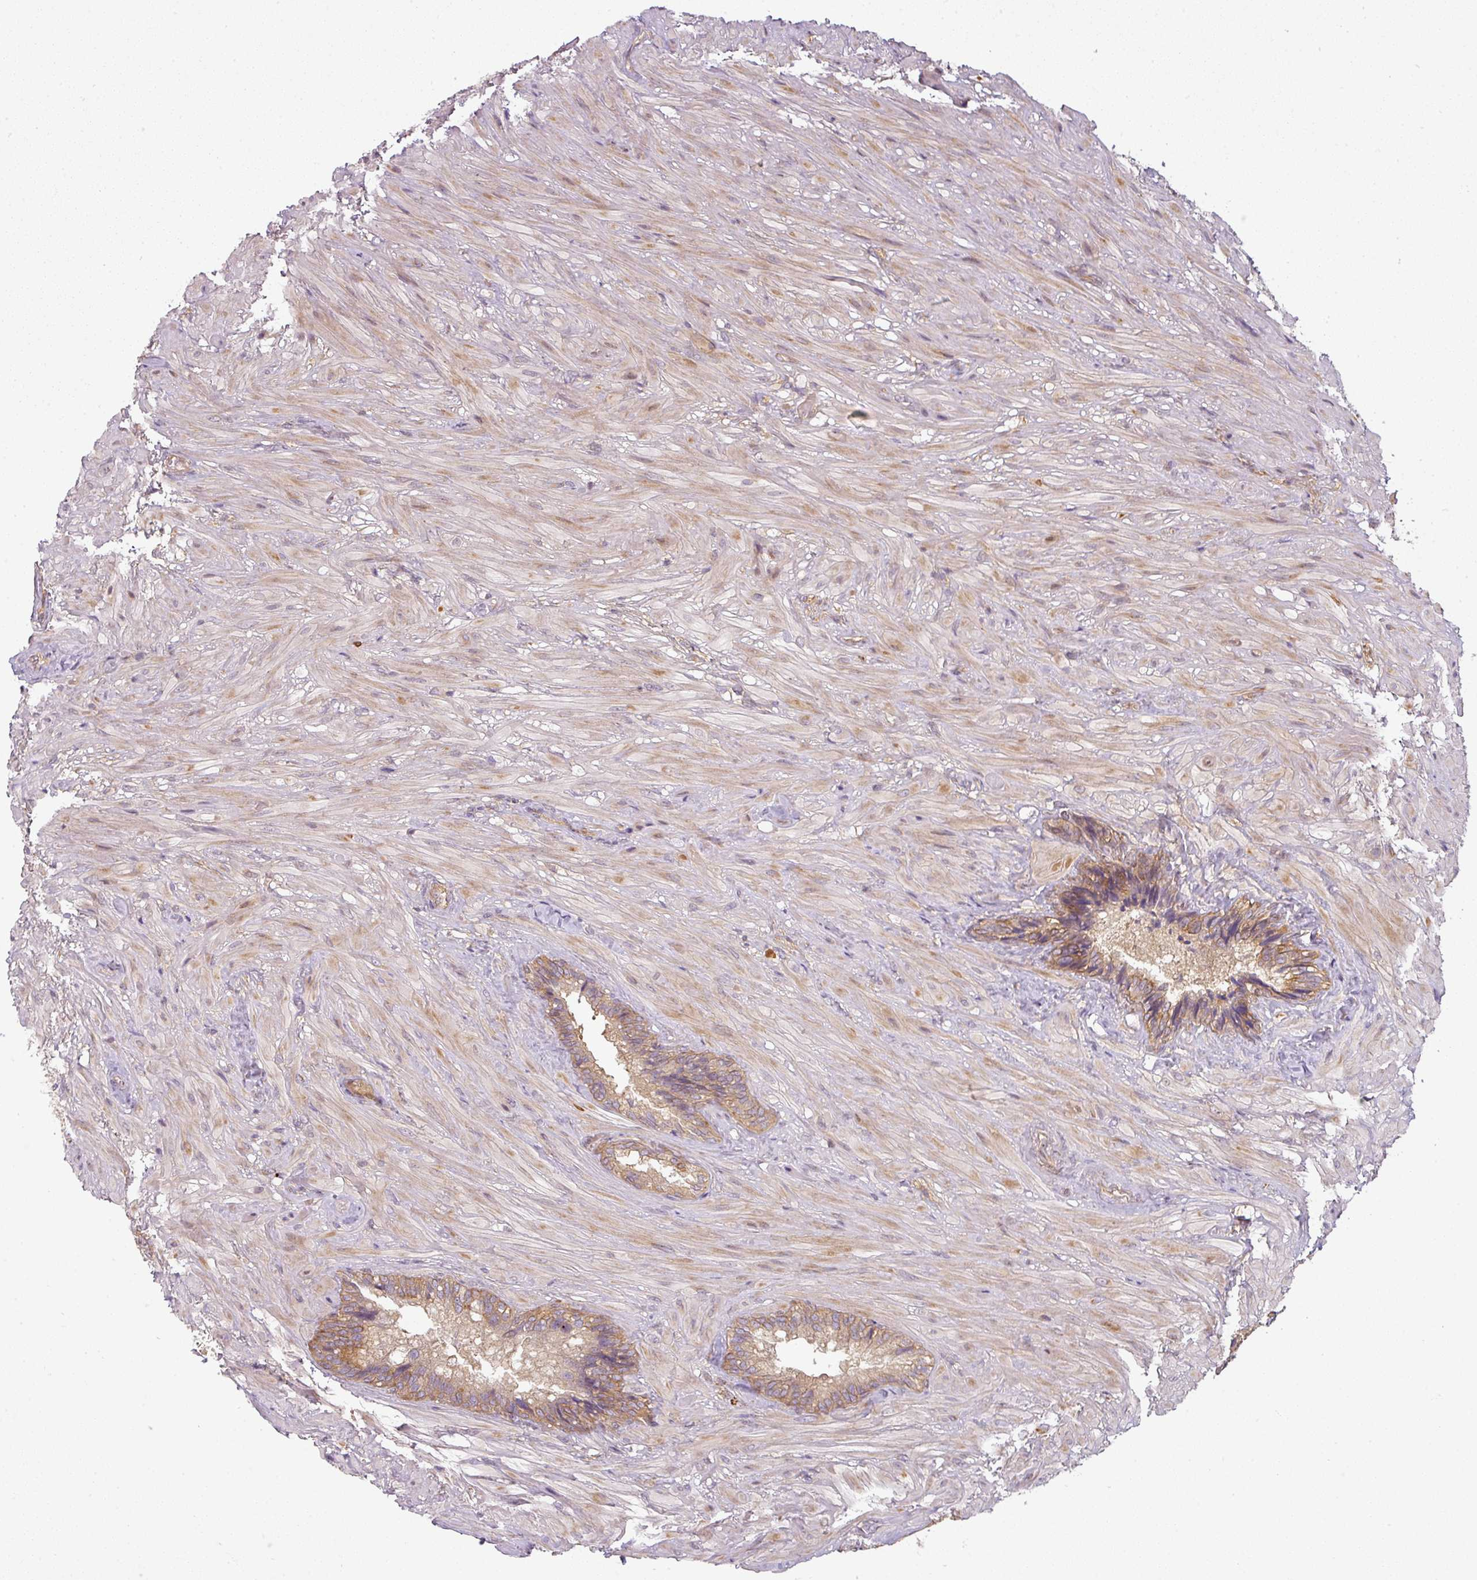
{"staining": {"intensity": "moderate", "quantity": ">75%", "location": "cytoplasmic/membranous"}, "tissue": "seminal vesicle", "cell_type": "Glandular cells", "image_type": "normal", "snomed": [{"axis": "morphology", "description": "Normal tissue, NOS"}, {"axis": "topography", "description": "Seminal veicle"}], "caption": "This micrograph shows immunohistochemistry staining of benign human seminal vesicle, with medium moderate cytoplasmic/membranous staining in about >75% of glandular cells.", "gene": "RNF31", "patient": {"sex": "male", "age": 62}}